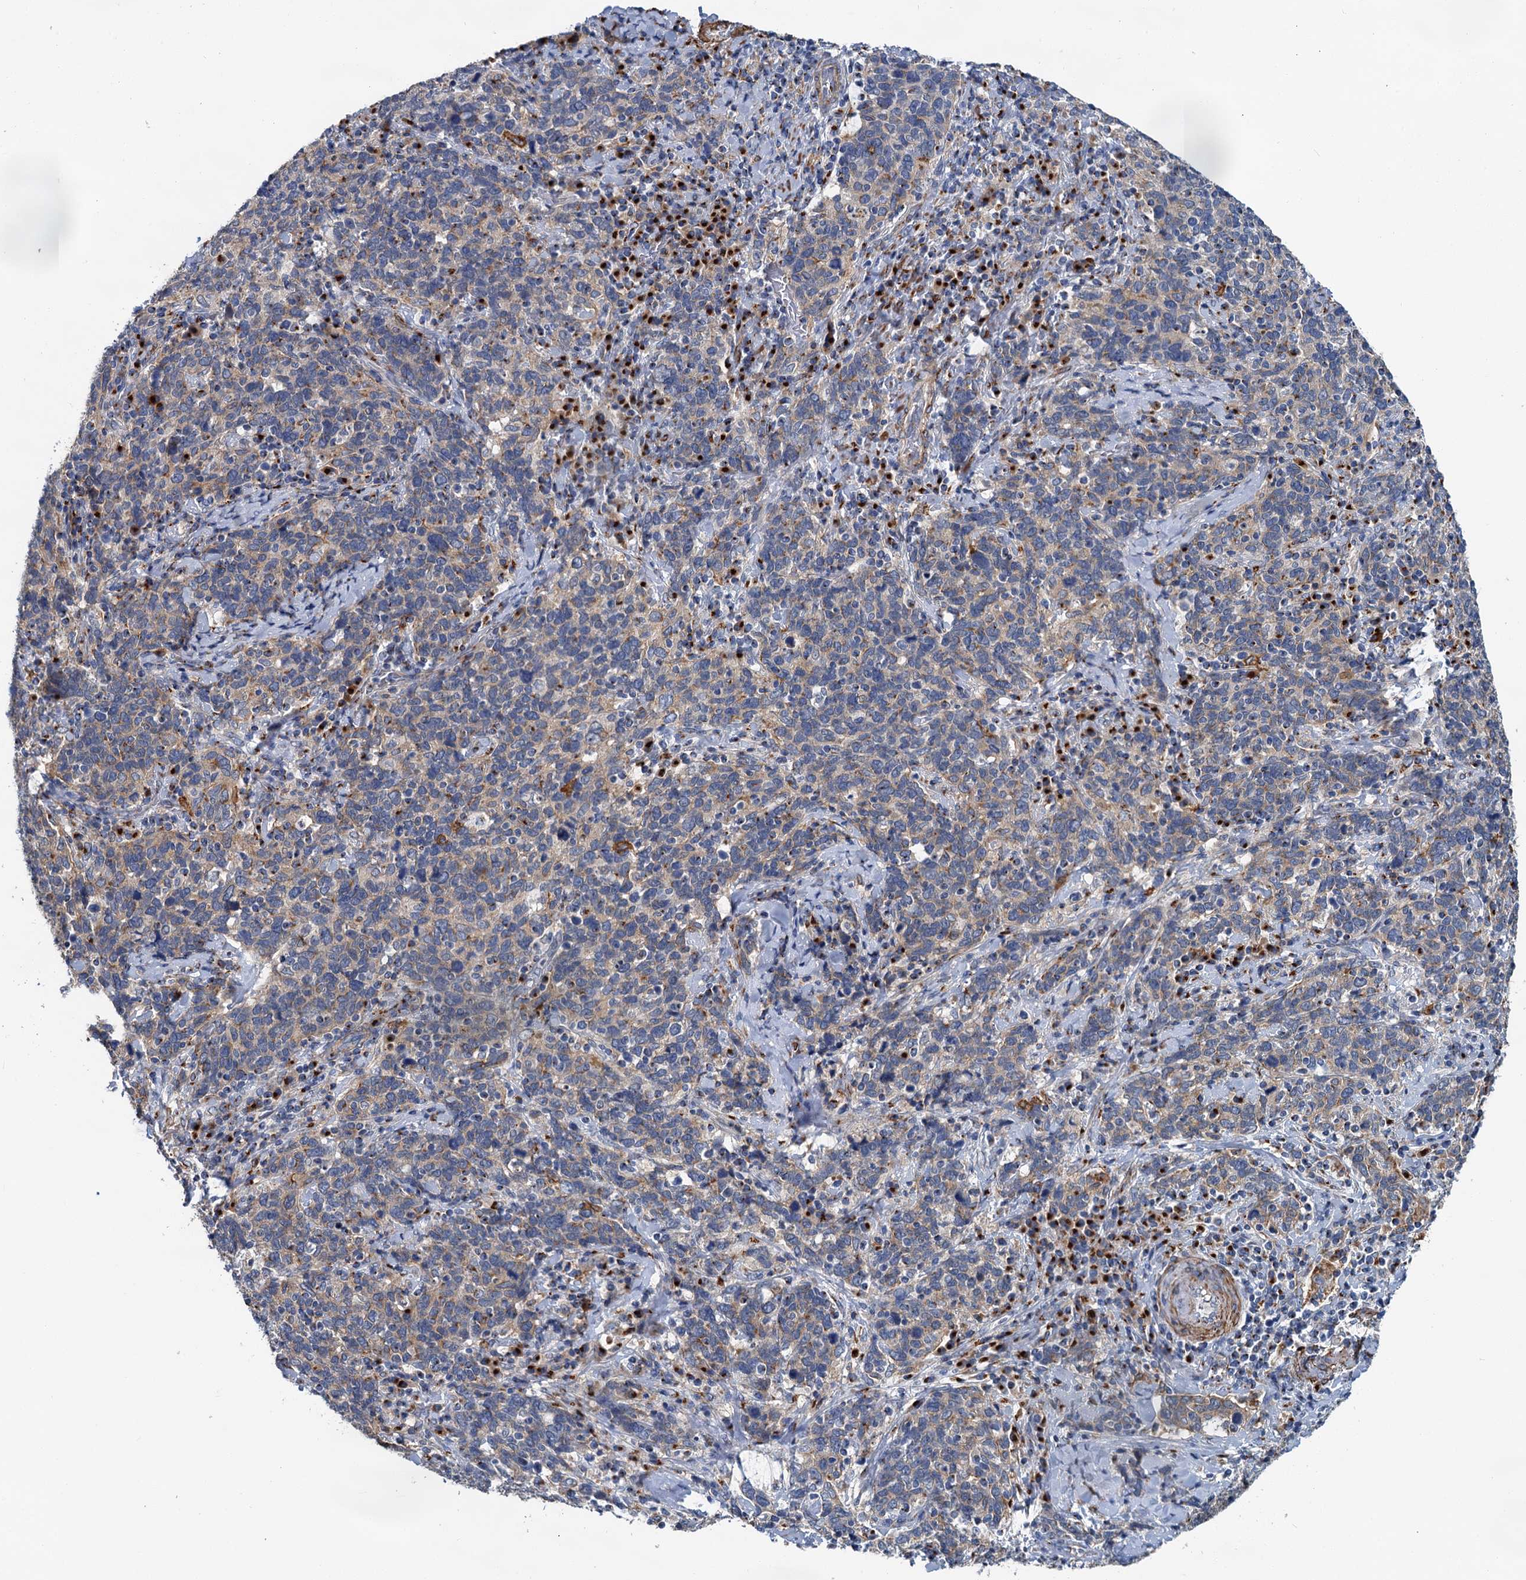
{"staining": {"intensity": "weak", "quantity": ">75%", "location": "cytoplasmic/membranous"}, "tissue": "cervical cancer", "cell_type": "Tumor cells", "image_type": "cancer", "snomed": [{"axis": "morphology", "description": "Squamous cell carcinoma, NOS"}, {"axis": "topography", "description": "Cervix"}], "caption": "Cervical squamous cell carcinoma tissue reveals weak cytoplasmic/membranous expression in approximately >75% of tumor cells, visualized by immunohistochemistry.", "gene": "BET1L", "patient": {"sex": "female", "age": 41}}